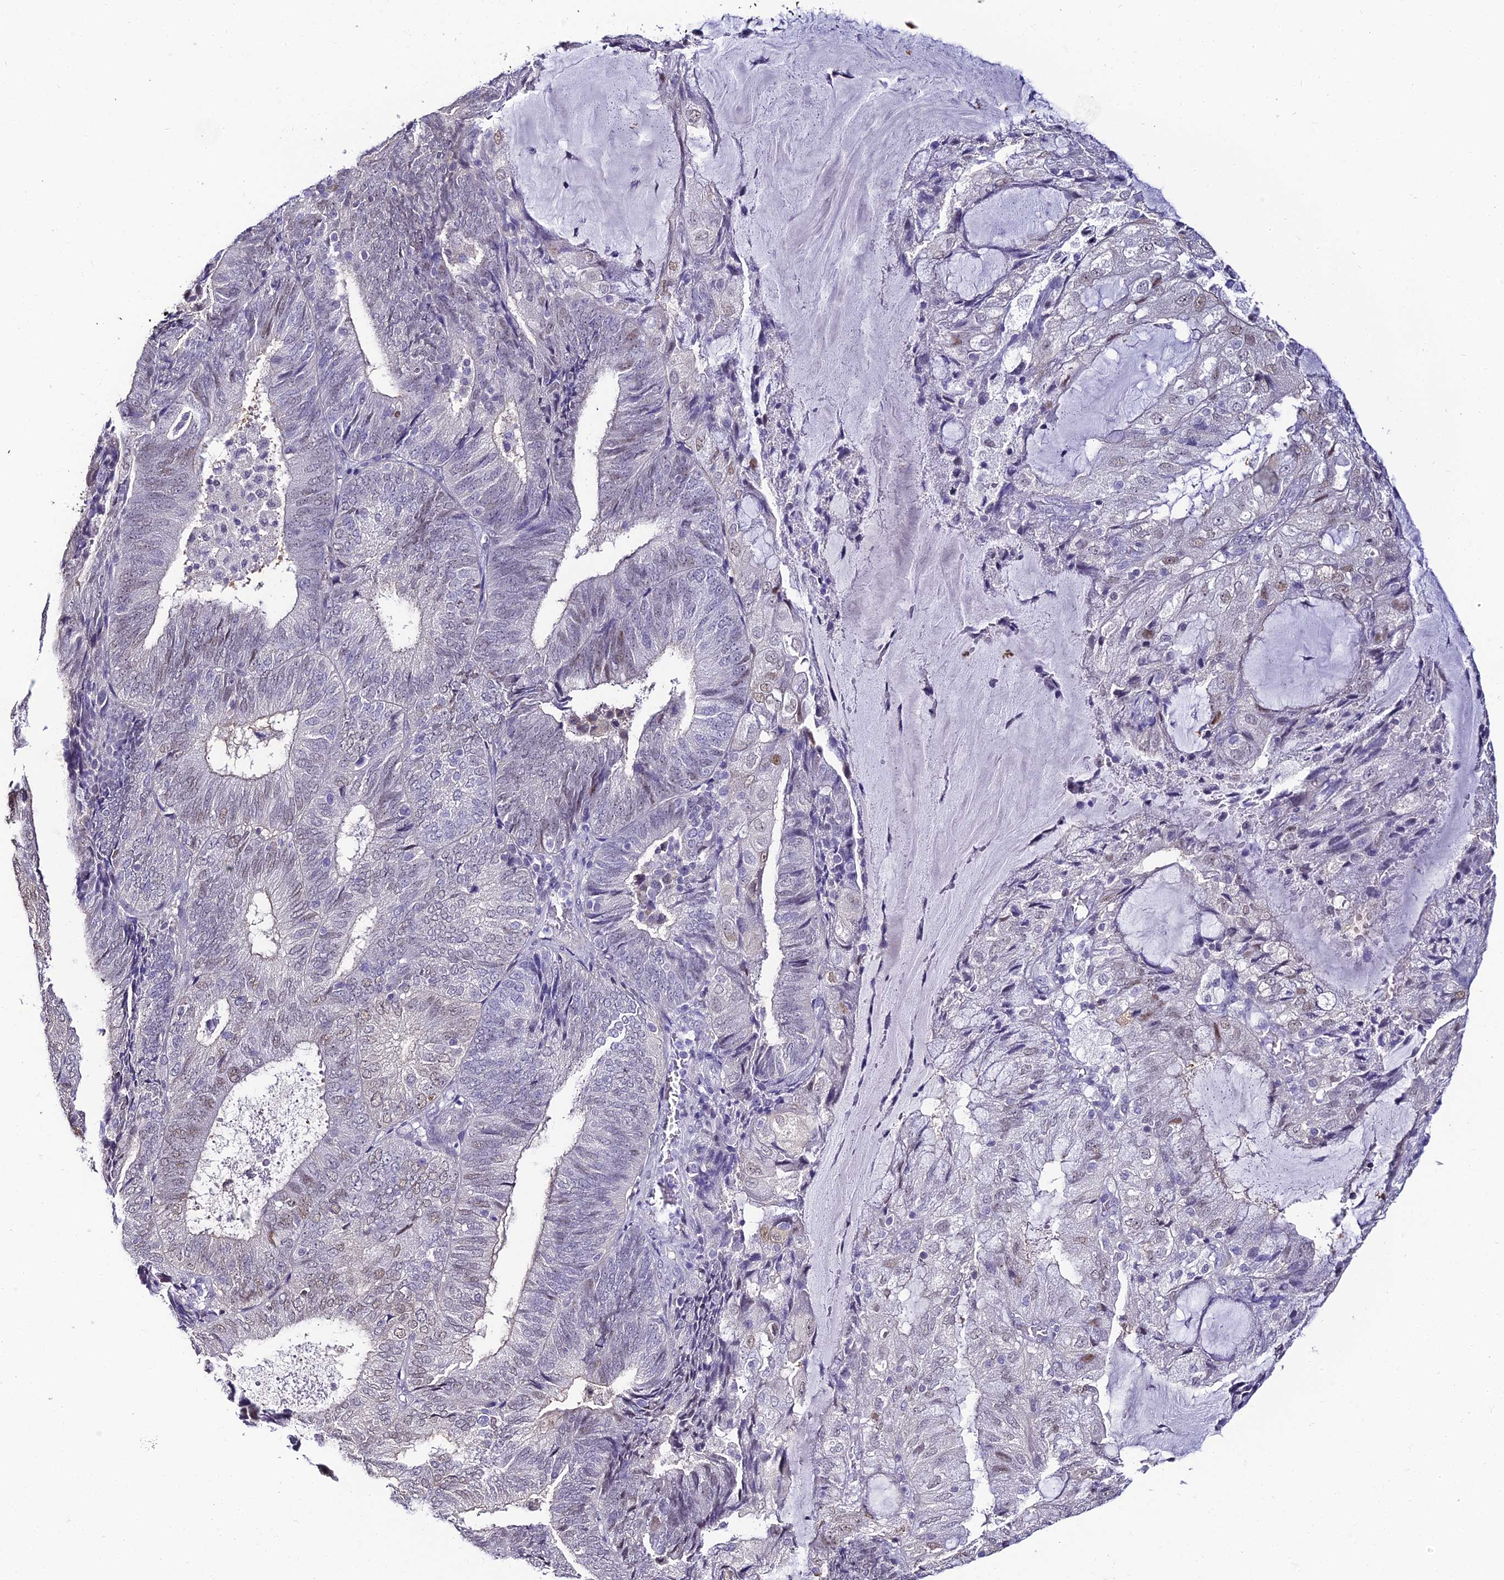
{"staining": {"intensity": "weak", "quantity": "<25%", "location": "nuclear"}, "tissue": "endometrial cancer", "cell_type": "Tumor cells", "image_type": "cancer", "snomed": [{"axis": "morphology", "description": "Adenocarcinoma, NOS"}, {"axis": "topography", "description": "Endometrium"}], "caption": "Tumor cells show no significant positivity in endometrial cancer. (DAB (3,3'-diaminobenzidine) IHC visualized using brightfield microscopy, high magnification).", "gene": "ABHD14A-ACY1", "patient": {"sex": "female", "age": 81}}